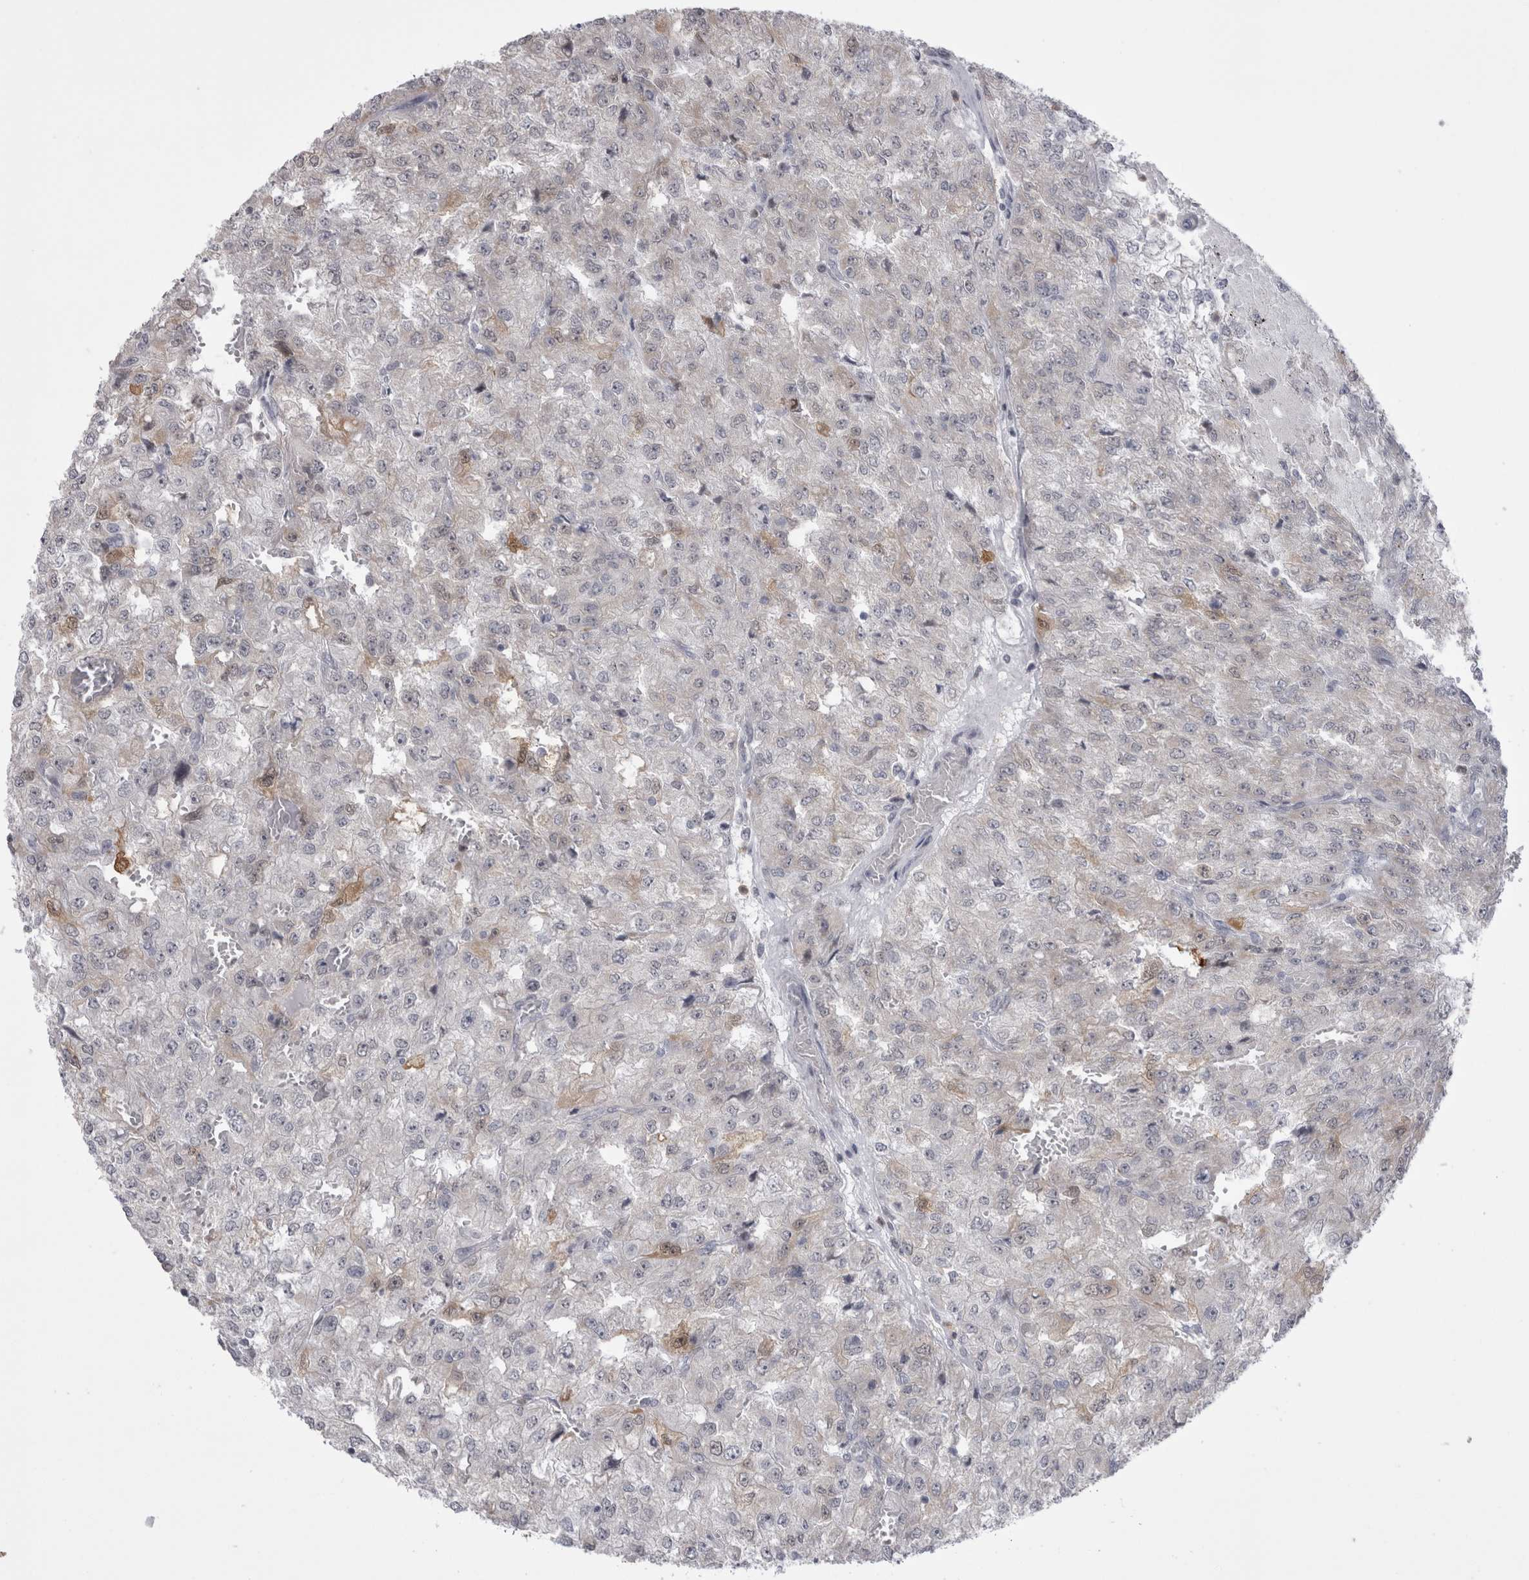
{"staining": {"intensity": "negative", "quantity": "none", "location": "none"}, "tissue": "renal cancer", "cell_type": "Tumor cells", "image_type": "cancer", "snomed": [{"axis": "morphology", "description": "Adenocarcinoma, NOS"}, {"axis": "topography", "description": "Kidney"}], "caption": "Image shows no significant protein expression in tumor cells of renal adenocarcinoma.", "gene": "CHIC2", "patient": {"sex": "female", "age": 54}}